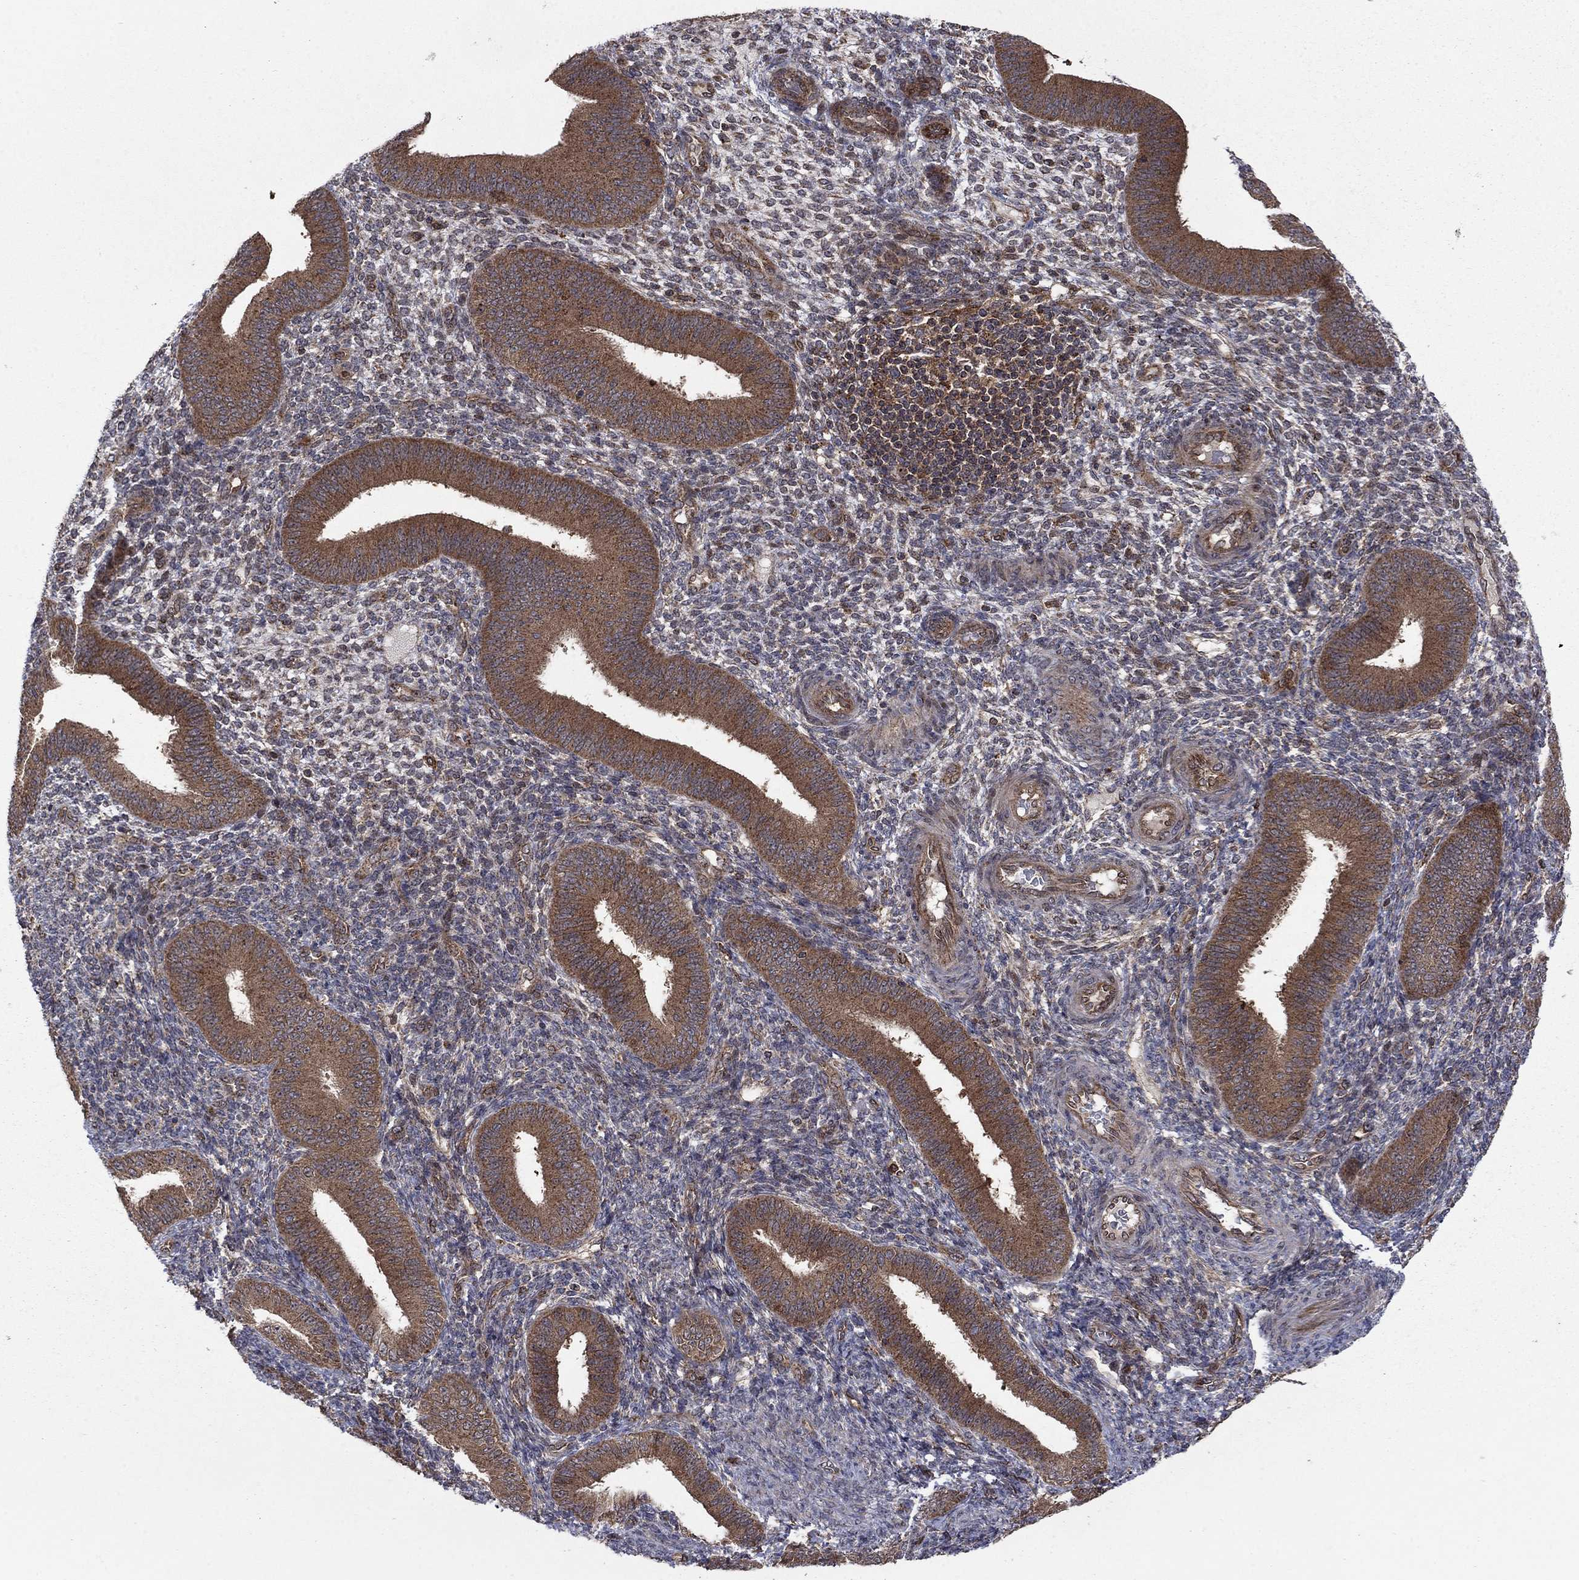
{"staining": {"intensity": "negative", "quantity": "none", "location": "none"}, "tissue": "endometrium", "cell_type": "Cells in endometrial stroma", "image_type": "normal", "snomed": [{"axis": "morphology", "description": "Normal tissue, NOS"}, {"axis": "topography", "description": "Endometrium"}], "caption": "Immunohistochemistry (IHC) photomicrograph of benign human endometrium stained for a protein (brown), which demonstrates no expression in cells in endometrial stroma. (Stains: DAB immunohistochemistry with hematoxylin counter stain, Microscopy: brightfield microscopy at high magnification).", "gene": "IFI35", "patient": {"sex": "female", "age": 39}}